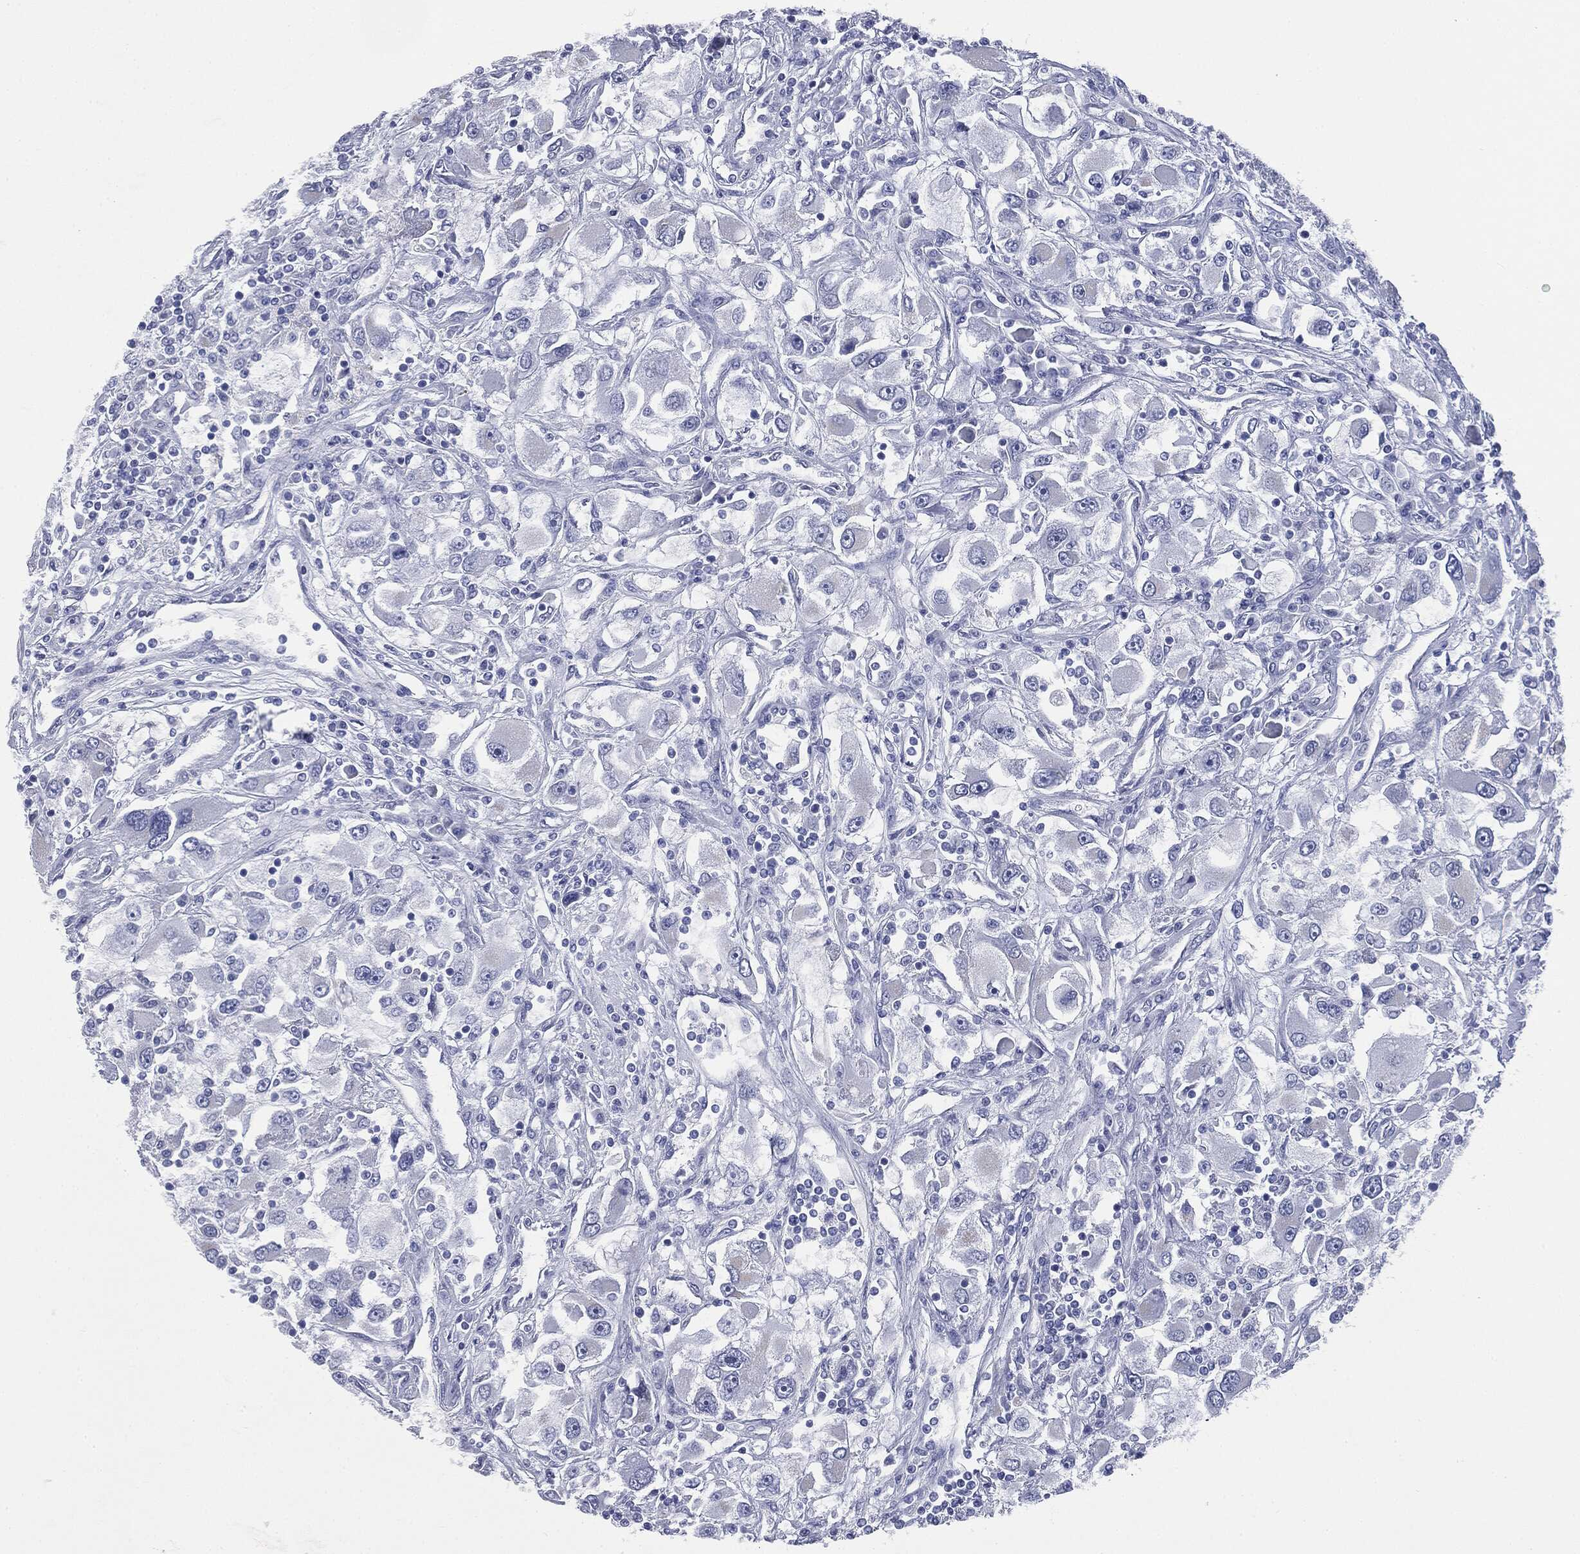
{"staining": {"intensity": "negative", "quantity": "none", "location": "none"}, "tissue": "renal cancer", "cell_type": "Tumor cells", "image_type": "cancer", "snomed": [{"axis": "morphology", "description": "Adenocarcinoma, NOS"}, {"axis": "topography", "description": "Kidney"}], "caption": "The photomicrograph shows no staining of tumor cells in renal adenocarcinoma.", "gene": "ATP2A1", "patient": {"sex": "female", "age": 52}}